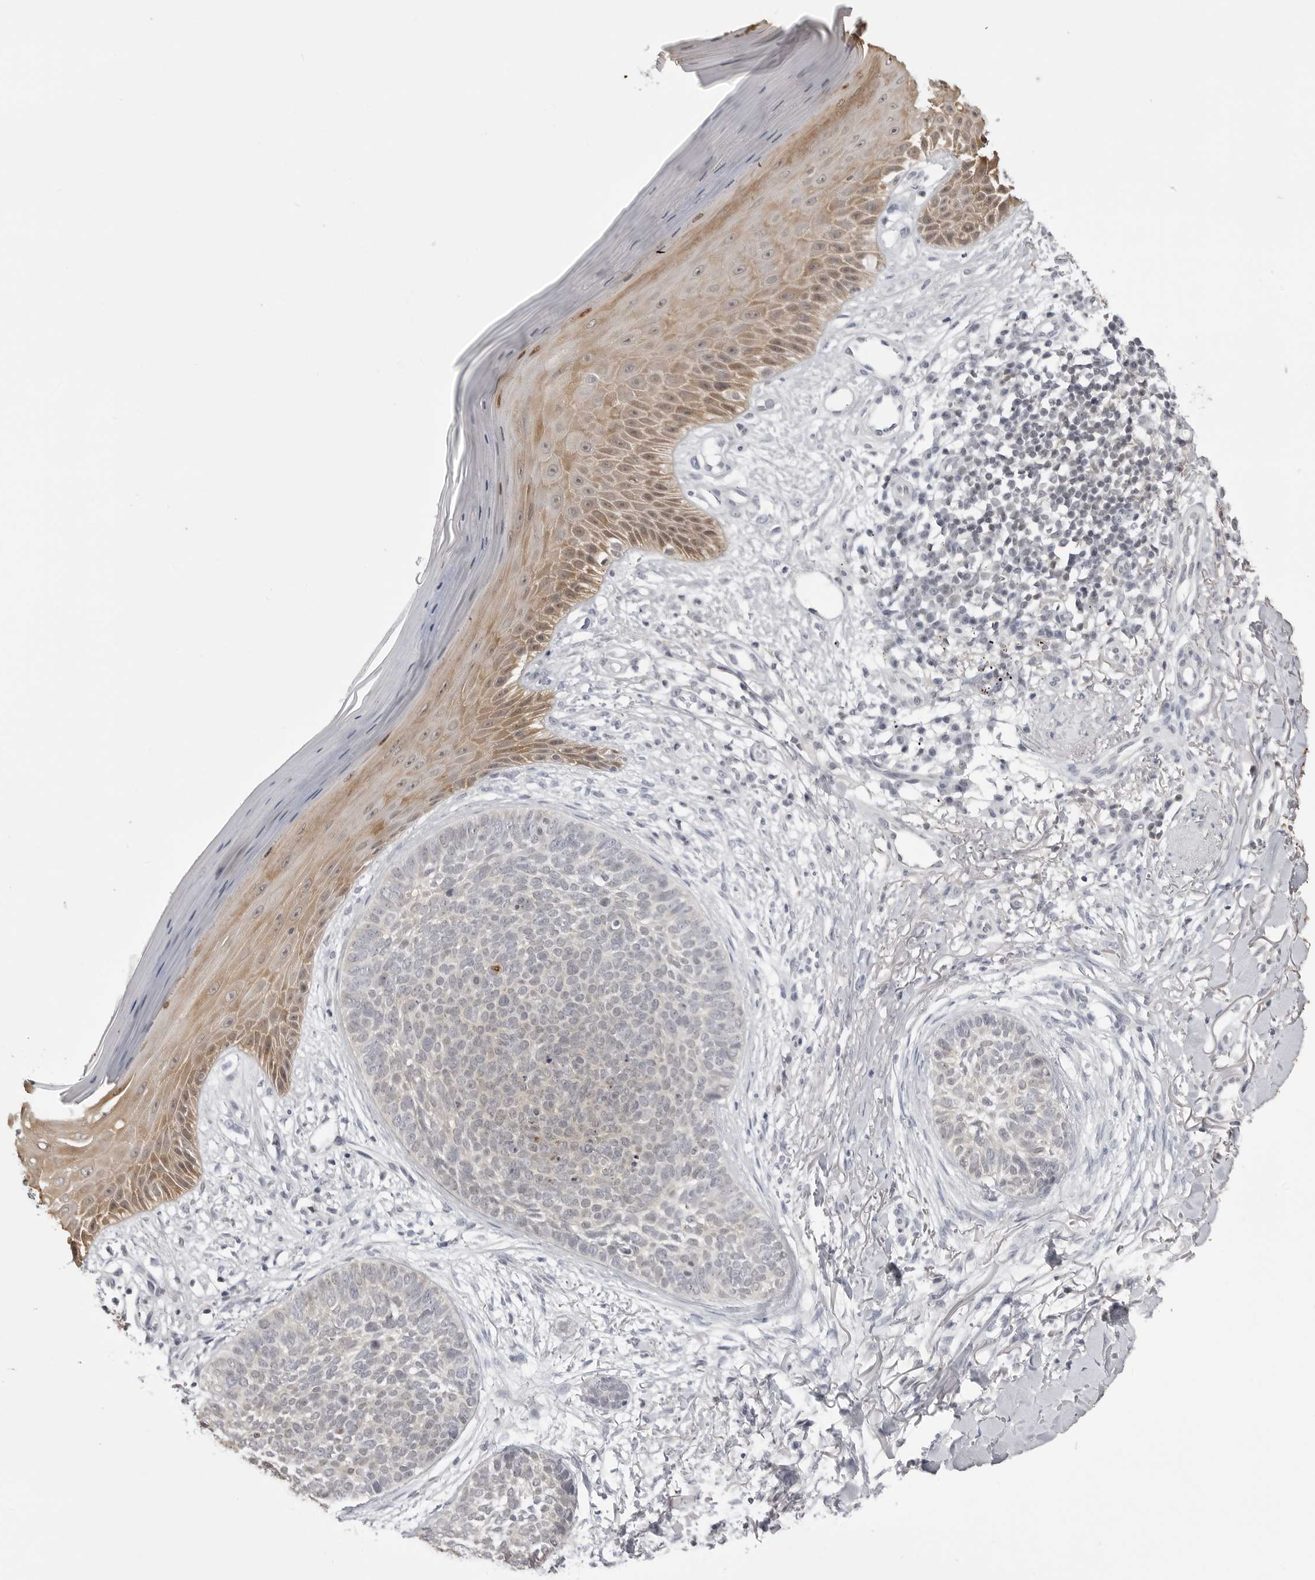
{"staining": {"intensity": "negative", "quantity": "none", "location": "none"}, "tissue": "skin cancer", "cell_type": "Tumor cells", "image_type": "cancer", "snomed": [{"axis": "morphology", "description": "Normal tissue, NOS"}, {"axis": "morphology", "description": "Basal cell carcinoma"}, {"axis": "topography", "description": "Skin"}], "caption": "An immunohistochemistry (IHC) histopathology image of basal cell carcinoma (skin) is shown. There is no staining in tumor cells of basal cell carcinoma (skin).", "gene": "YWHAG", "patient": {"sex": "male", "age": 67}}